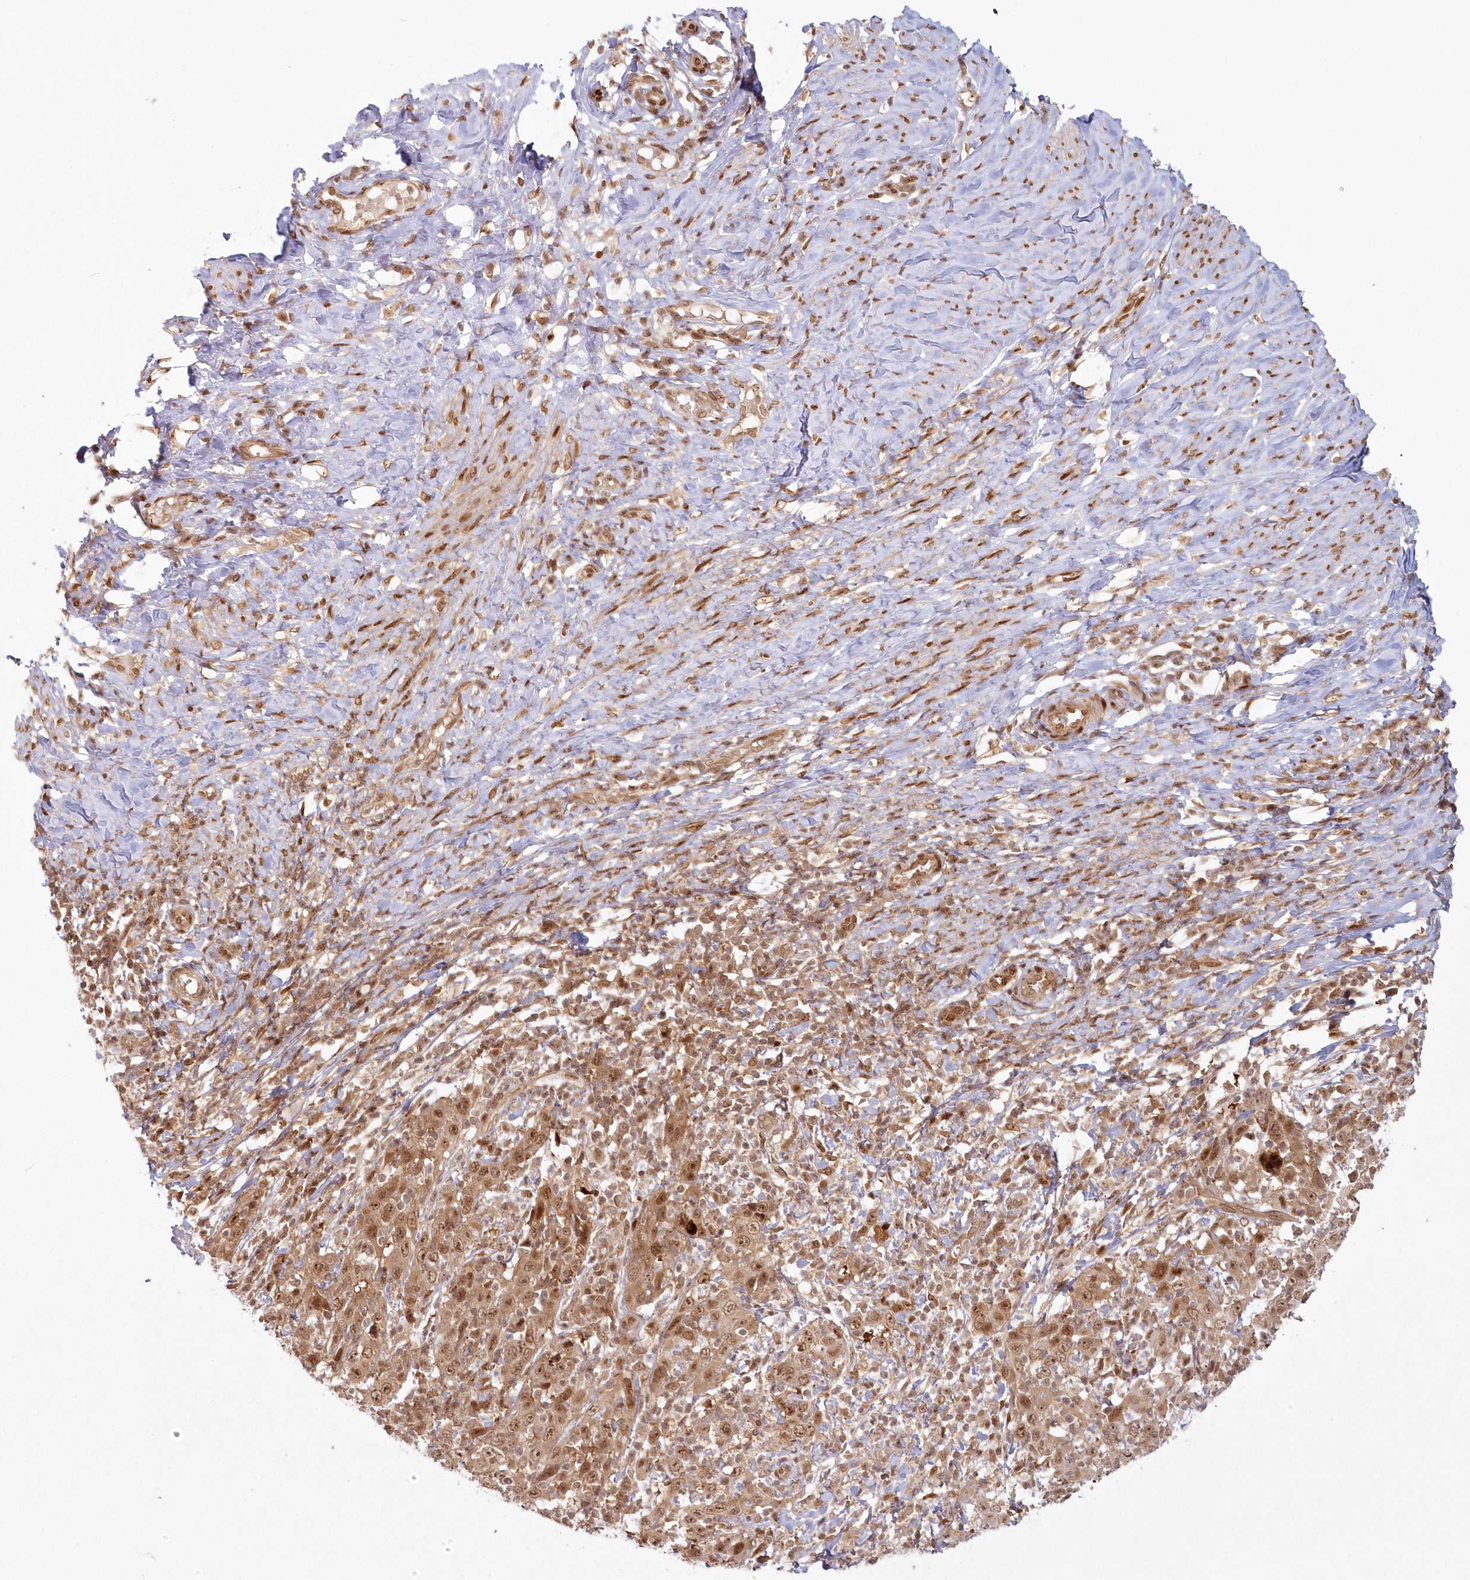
{"staining": {"intensity": "moderate", "quantity": ">75%", "location": "cytoplasmic/membranous,nuclear"}, "tissue": "cervical cancer", "cell_type": "Tumor cells", "image_type": "cancer", "snomed": [{"axis": "morphology", "description": "Squamous cell carcinoma, NOS"}, {"axis": "topography", "description": "Cervix"}], "caption": "High-power microscopy captured an immunohistochemistry image of cervical cancer (squamous cell carcinoma), revealing moderate cytoplasmic/membranous and nuclear positivity in approximately >75% of tumor cells.", "gene": "TOGARAM2", "patient": {"sex": "female", "age": 46}}